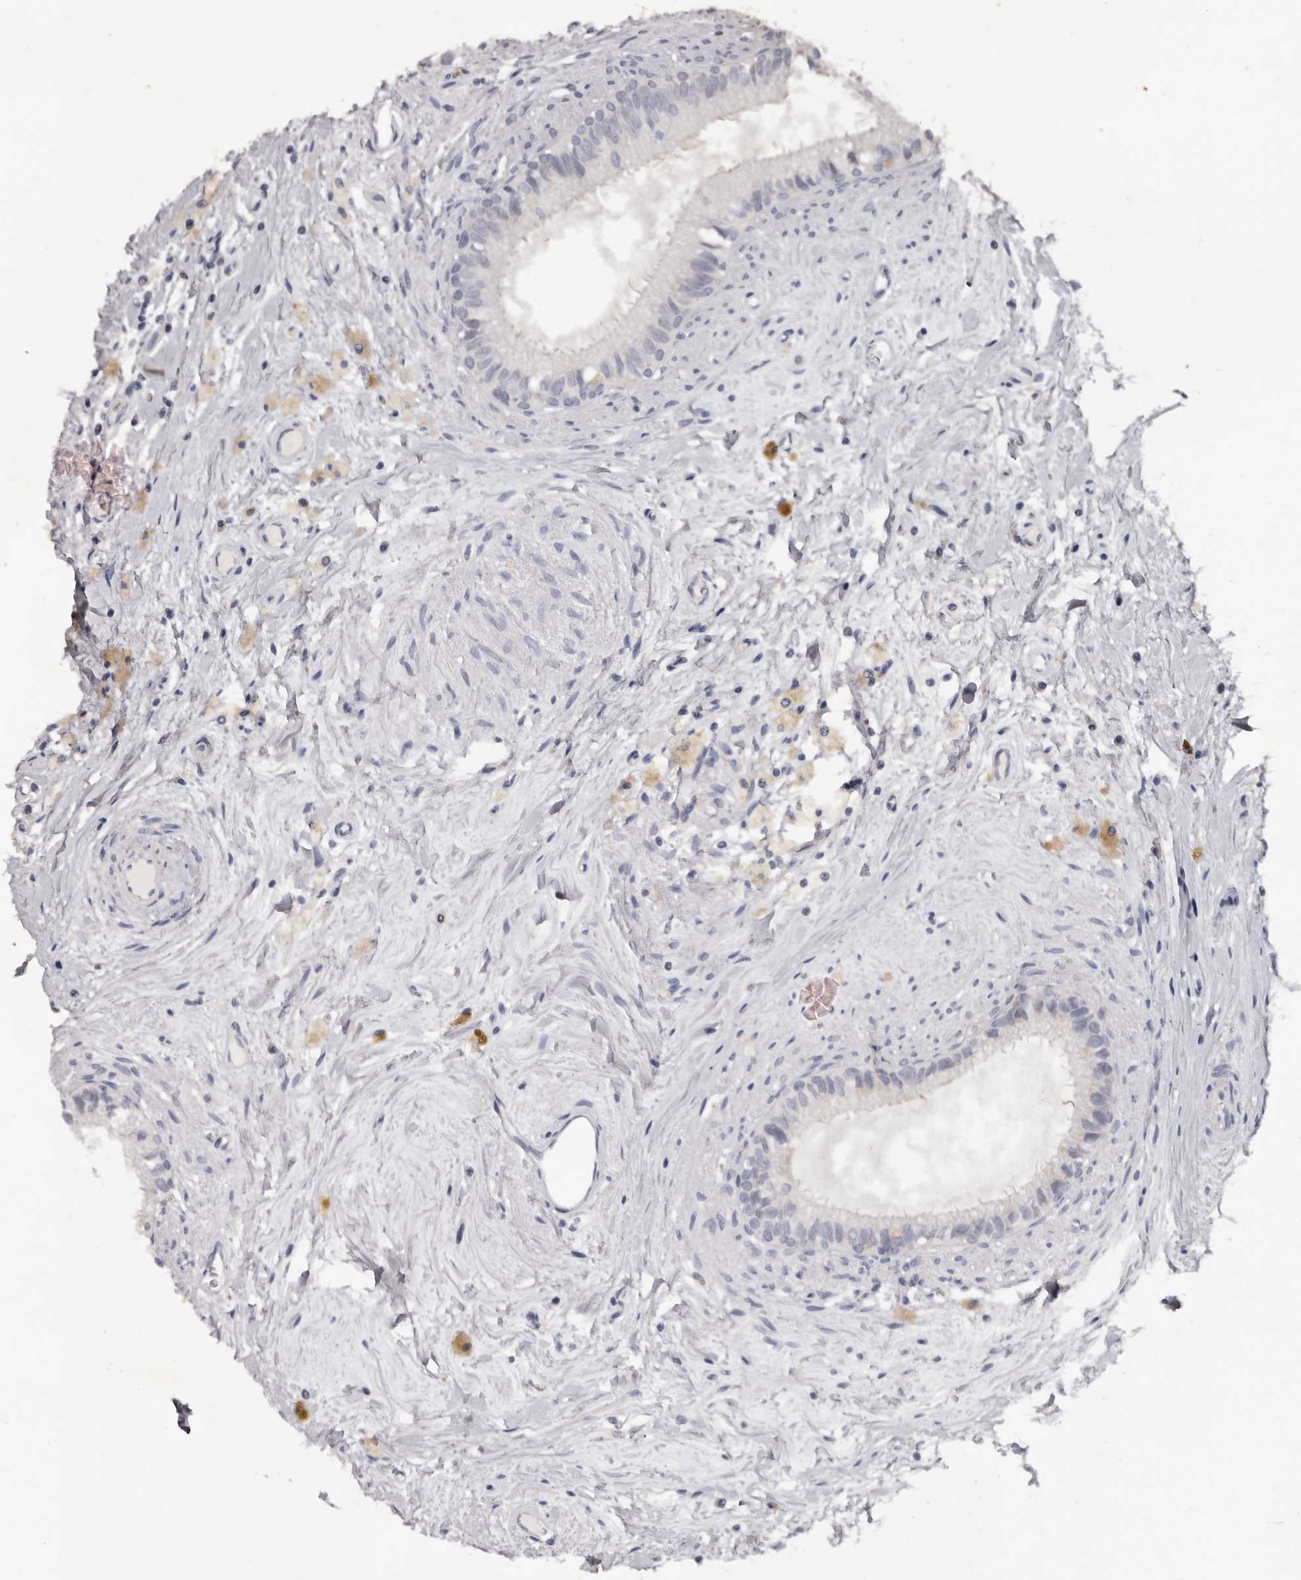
{"staining": {"intensity": "negative", "quantity": "none", "location": "none"}, "tissue": "epididymis", "cell_type": "Glandular cells", "image_type": "normal", "snomed": [{"axis": "morphology", "description": "Normal tissue, NOS"}, {"axis": "topography", "description": "Epididymis"}], "caption": "Immunohistochemistry (IHC) image of benign epididymis: human epididymis stained with DAB shows no significant protein staining in glandular cells.", "gene": "TNR", "patient": {"sex": "male", "age": 80}}